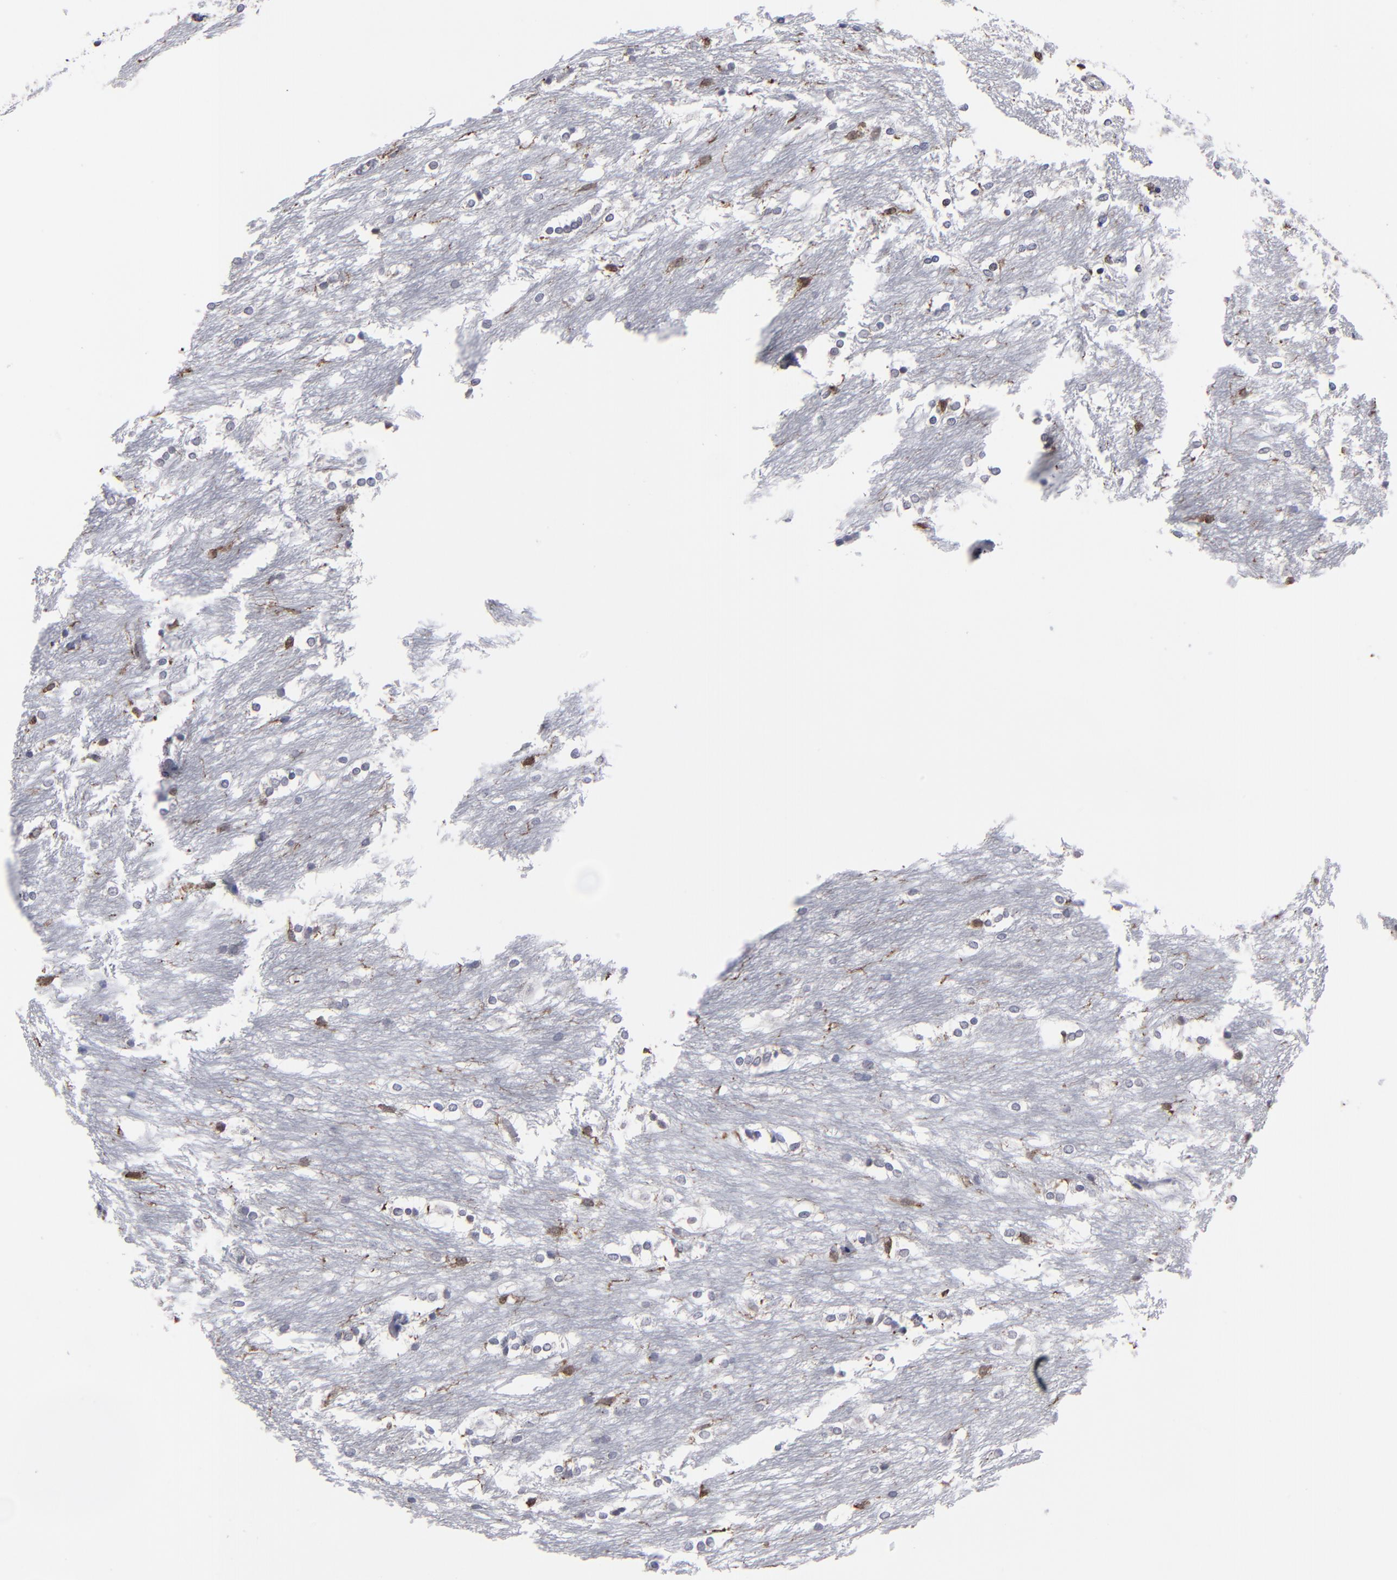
{"staining": {"intensity": "weak", "quantity": "<25%", "location": "cytoplasmic/membranous"}, "tissue": "caudate", "cell_type": "Glial cells", "image_type": "normal", "snomed": [{"axis": "morphology", "description": "Normal tissue, NOS"}, {"axis": "topography", "description": "Lateral ventricle wall"}], "caption": "Glial cells show no significant positivity in unremarkable caudate. Brightfield microscopy of immunohistochemistry stained with DAB (brown) and hematoxylin (blue), captured at high magnification.", "gene": "KIAA2026", "patient": {"sex": "female", "age": 19}}